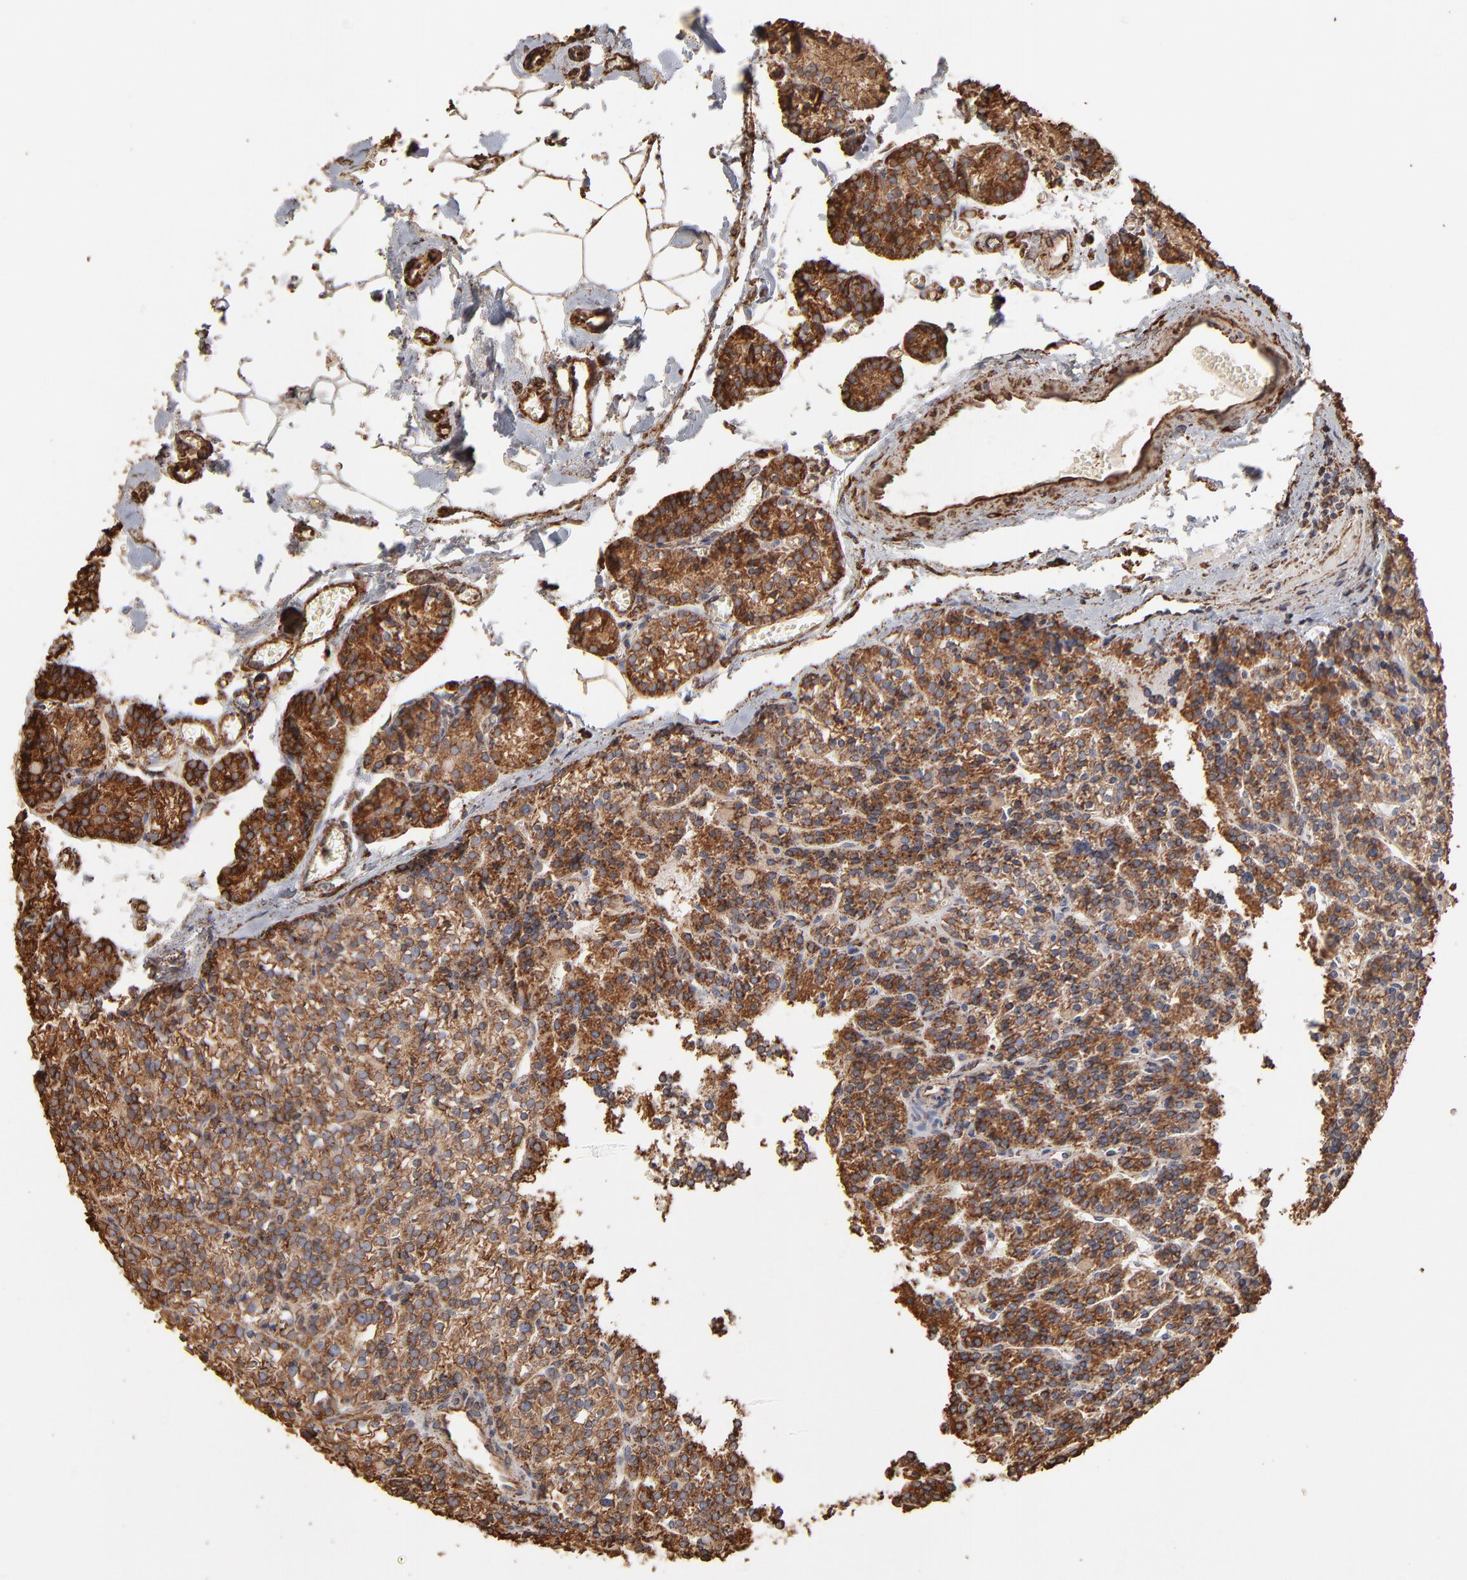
{"staining": {"intensity": "strong", "quantity": ">75%", "location": "cytoplasmic/membranous"}, "tissue": "parathyroid gland", "cell_type": "Glandular cells", "image_type": "normal", "snomed": [{"axis": "morphology", "description": "Normal tissue, NOS"}, {"axis": "topography", "description": "Parathyroid gland"}], "caption": "About >75% of glandular cells in normal parathyroid gland demonstrate strong cytoplasmic/membranous protein staining as visualized by brown immunohistochemical staining.", "gene": "PDIA3", "patient": {"sex": "female", "age": 50}}